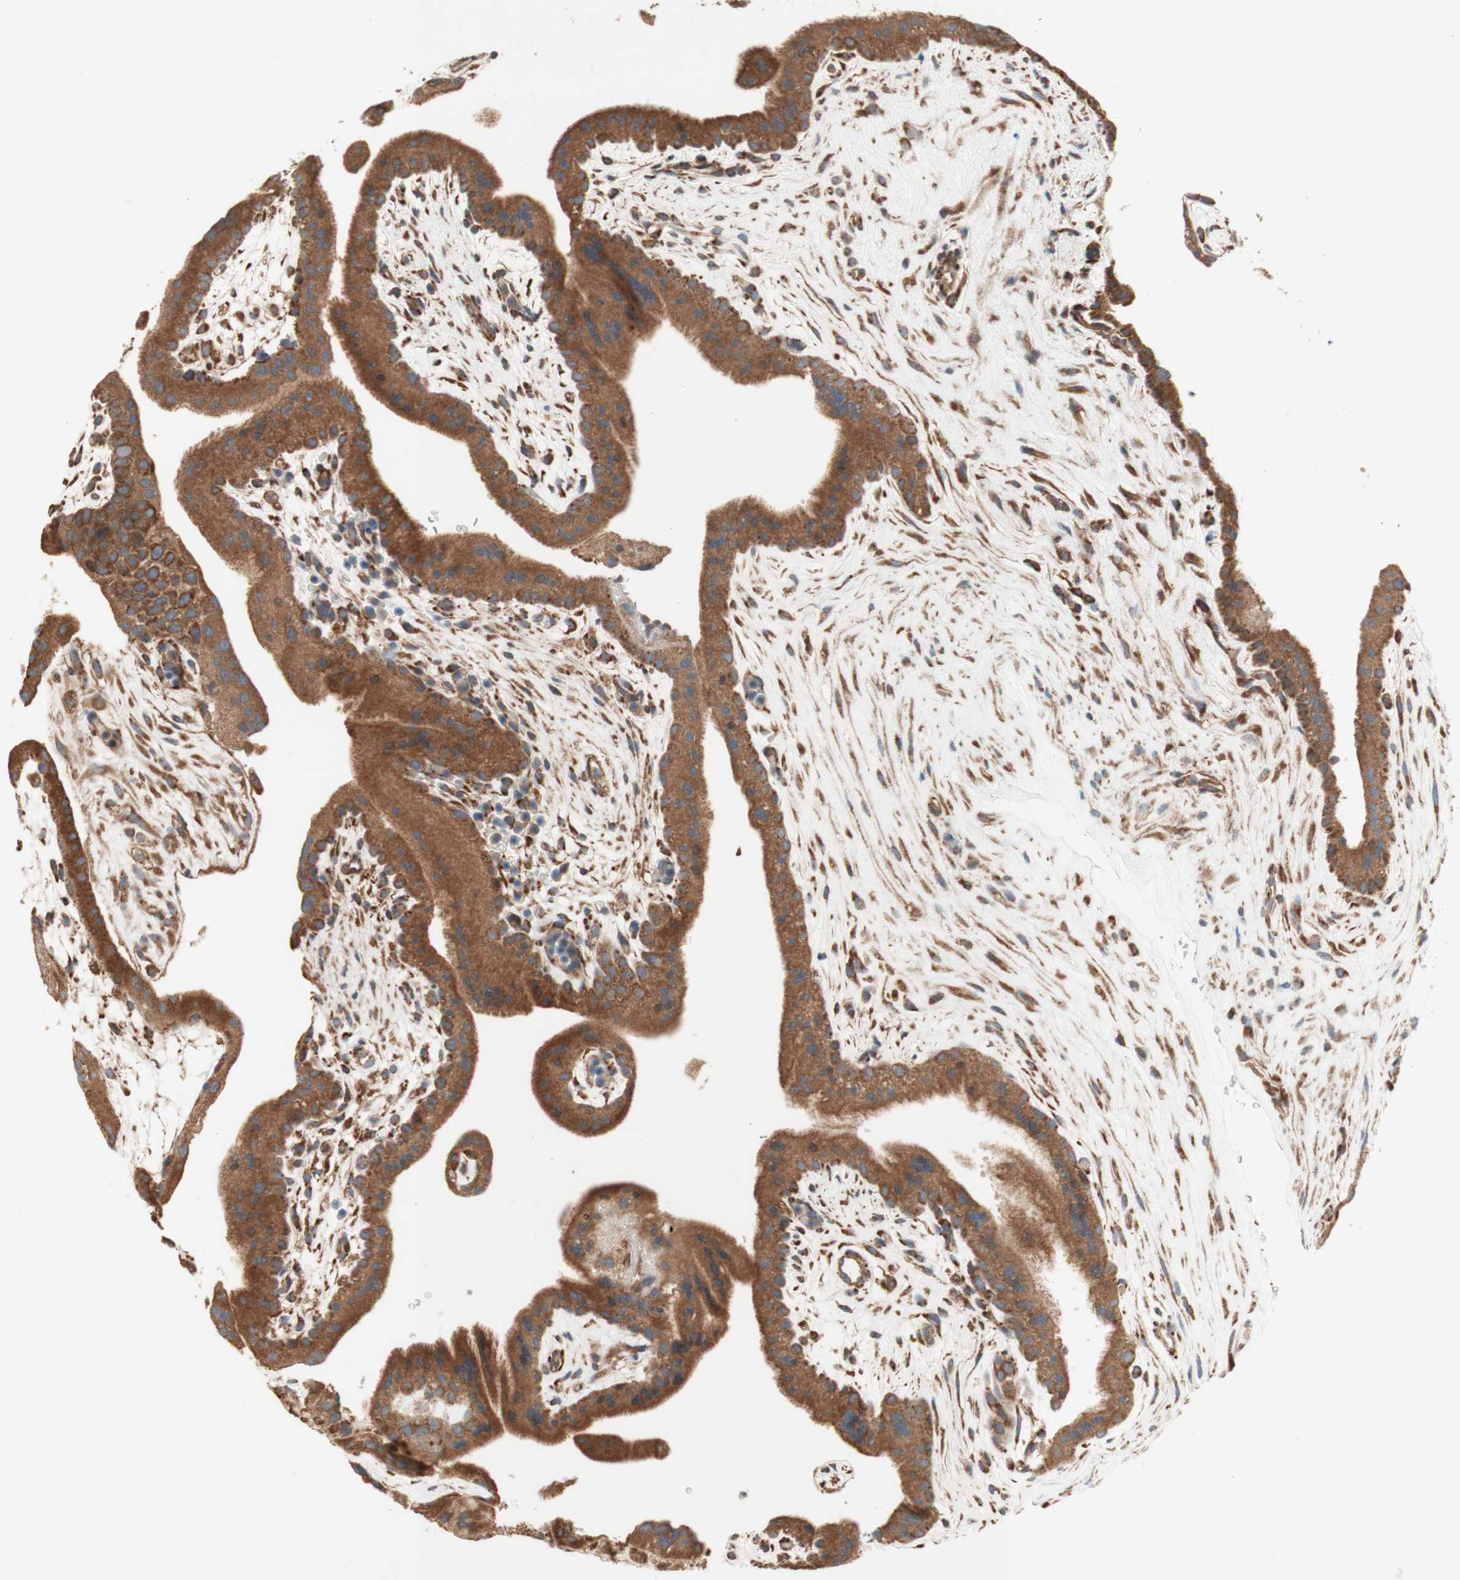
{"staining": {"intensity": "moderate", "quantity": ">75%", "location": "cytoplasmic/membranous"}, "tissue": "placenta", "cell_type": "Decidual cells", "image_type": "normal", "snomed": [{"axis": "morphology", "description": "Normal tissue, NOS"}, {"axis": "topography", "description": "Placenta"}], "caption": "Decidual cells demonstrate medium levels of moderate cytoplasmic/membranous positivity in about >75% of cells in benign human placenta.", "gene": "SOCS2", "patient": {"sex": "female", "age": 19}}